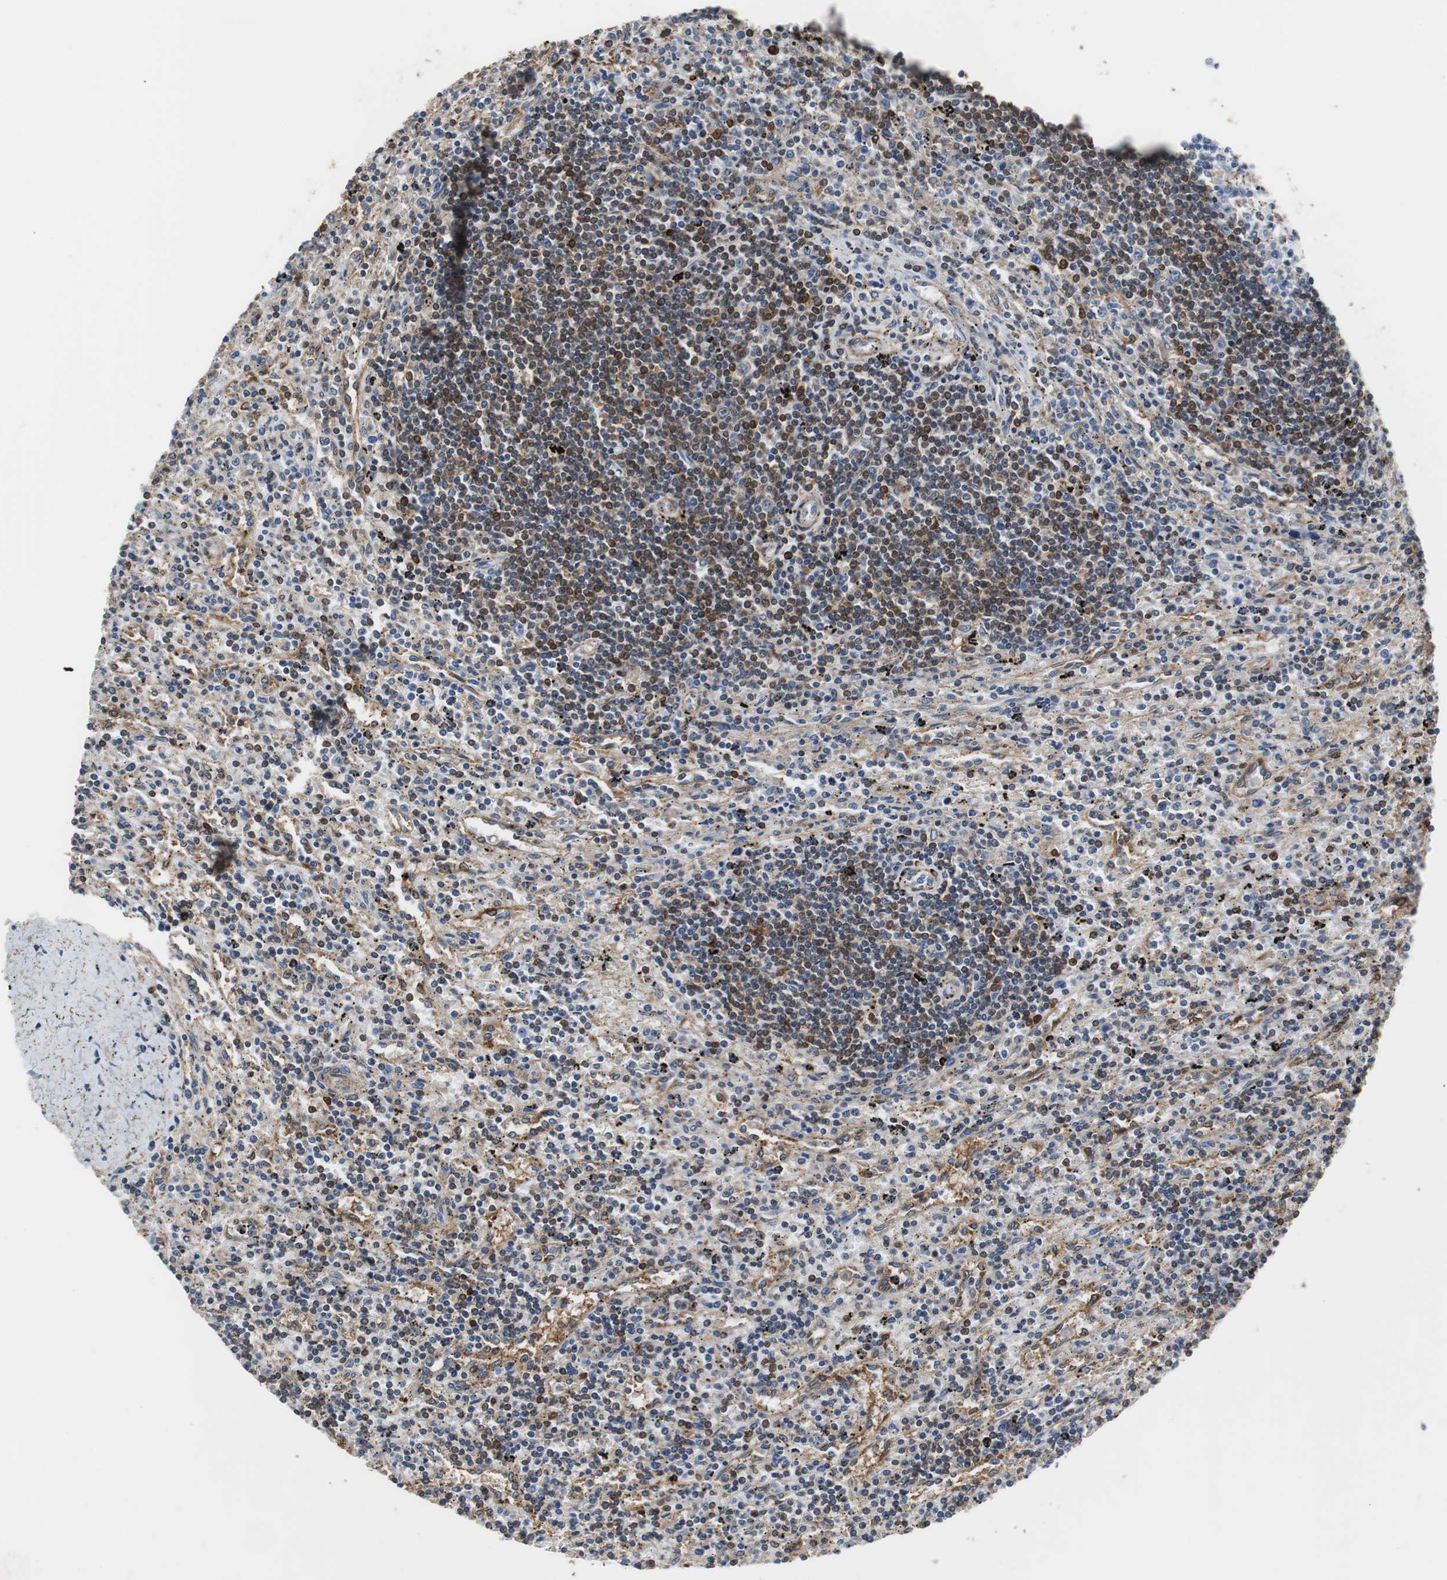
{"staining": {"intensity": "negative", "quantity": "none", "location": "none"}, "tissue": "lymphoma", "cell_type": "Tumor cells", "image_type": "cancer", "snomed": [{"axis": "morphology", "description": "Malignant lymphoma, non-Hodgkin's type, Low grade"}, {"axis": "topography", "description": "Spleen"}], "caption": "IHC histopathology image of malignant lymphoma, non-Hodgkin's type (low-grade) stained for a protein (brown), which exhibits no positivity in tumor cells.", "gene": "ANXA4", "patient": {"sex": "male", "age": 76}}